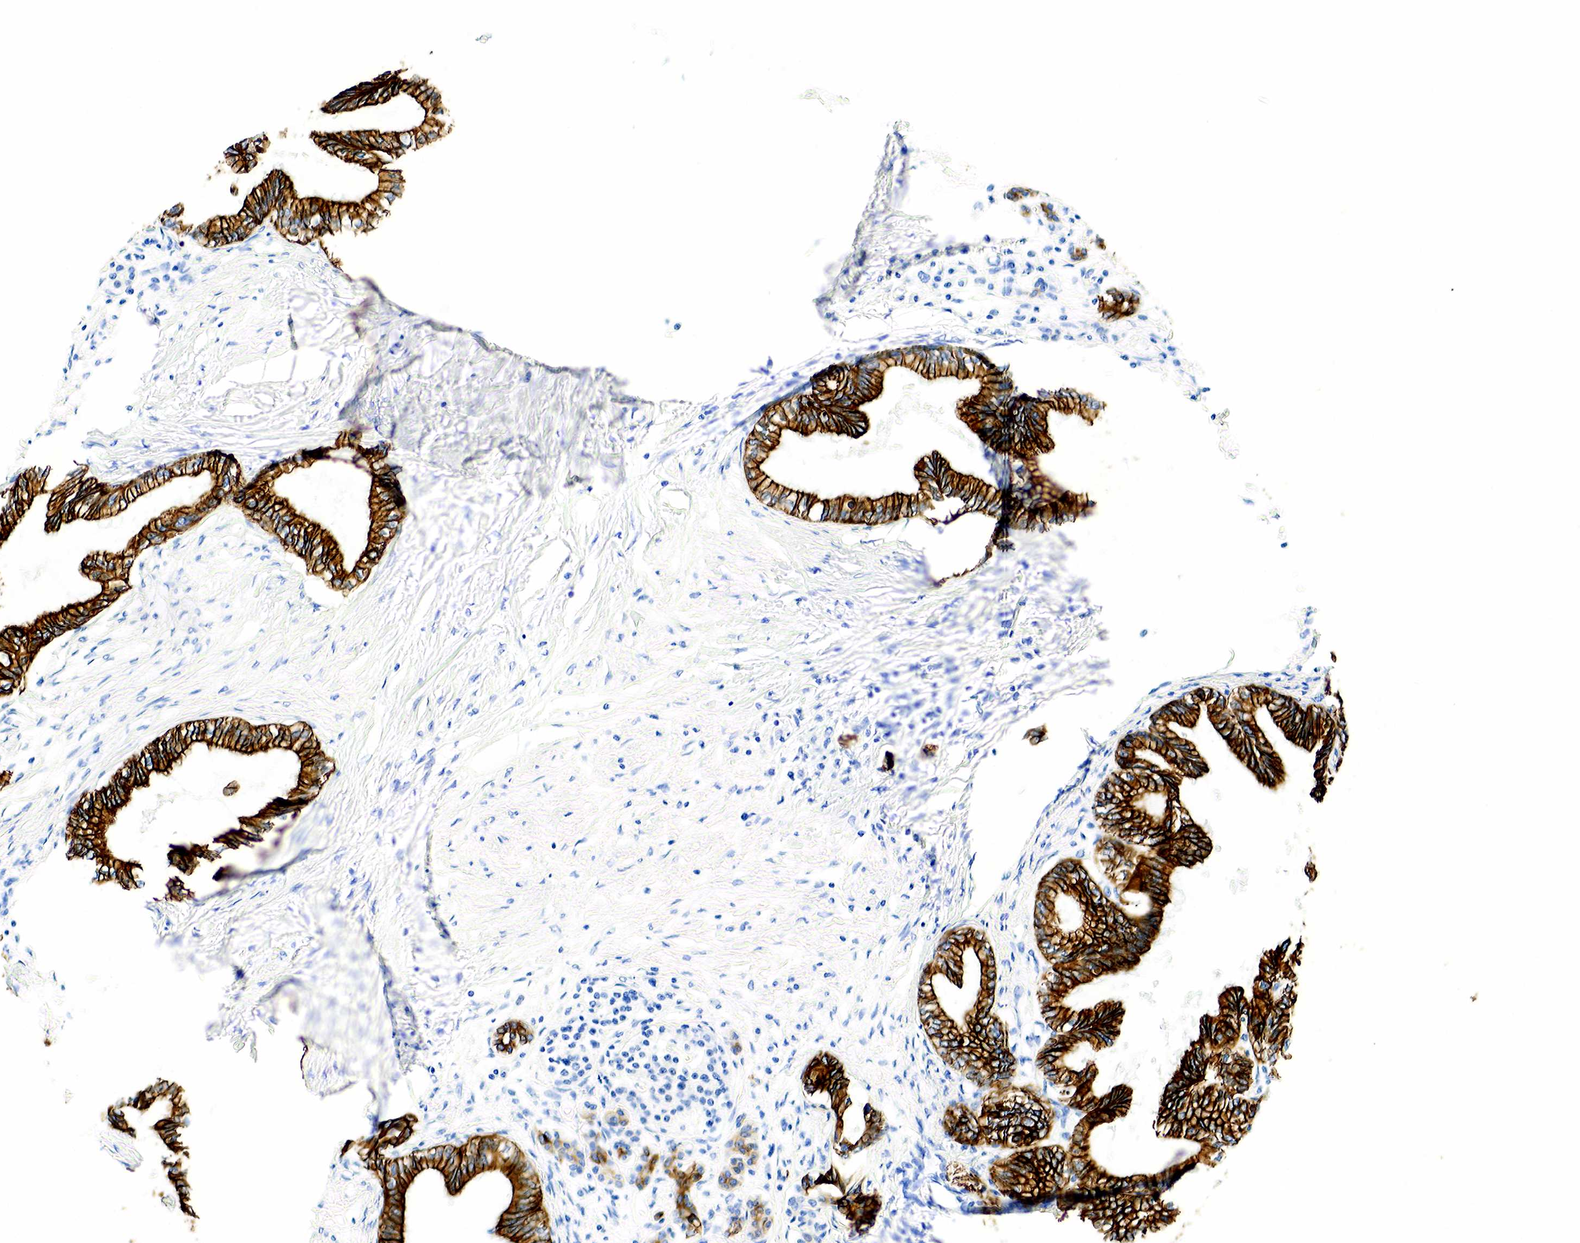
{"staining": {"intensity": "strong", "quantity": ">75%", "location": "cytoplasmic/membranous"}, "tissue": "pancreatic cancer", "cell_type": "Tumor cells", "image_type": "cancer", "snomed": [{"axis": "morphology", "description": "Adenocarcinoma, NOS"}, {"axis": "topography", "description": "Pancreas"}], "caption": "Tumor cells reveal high levels of strong cytoplasmic/membranous expression in approximately >75% of cells in pancreatic adenocarcinoma. (DAB (3,3'-diaminobenzidine) IHC with brightfield microscopy, high magnification).", "gene": "KRT7", "patient": {"sex": "female", "age": 64}}